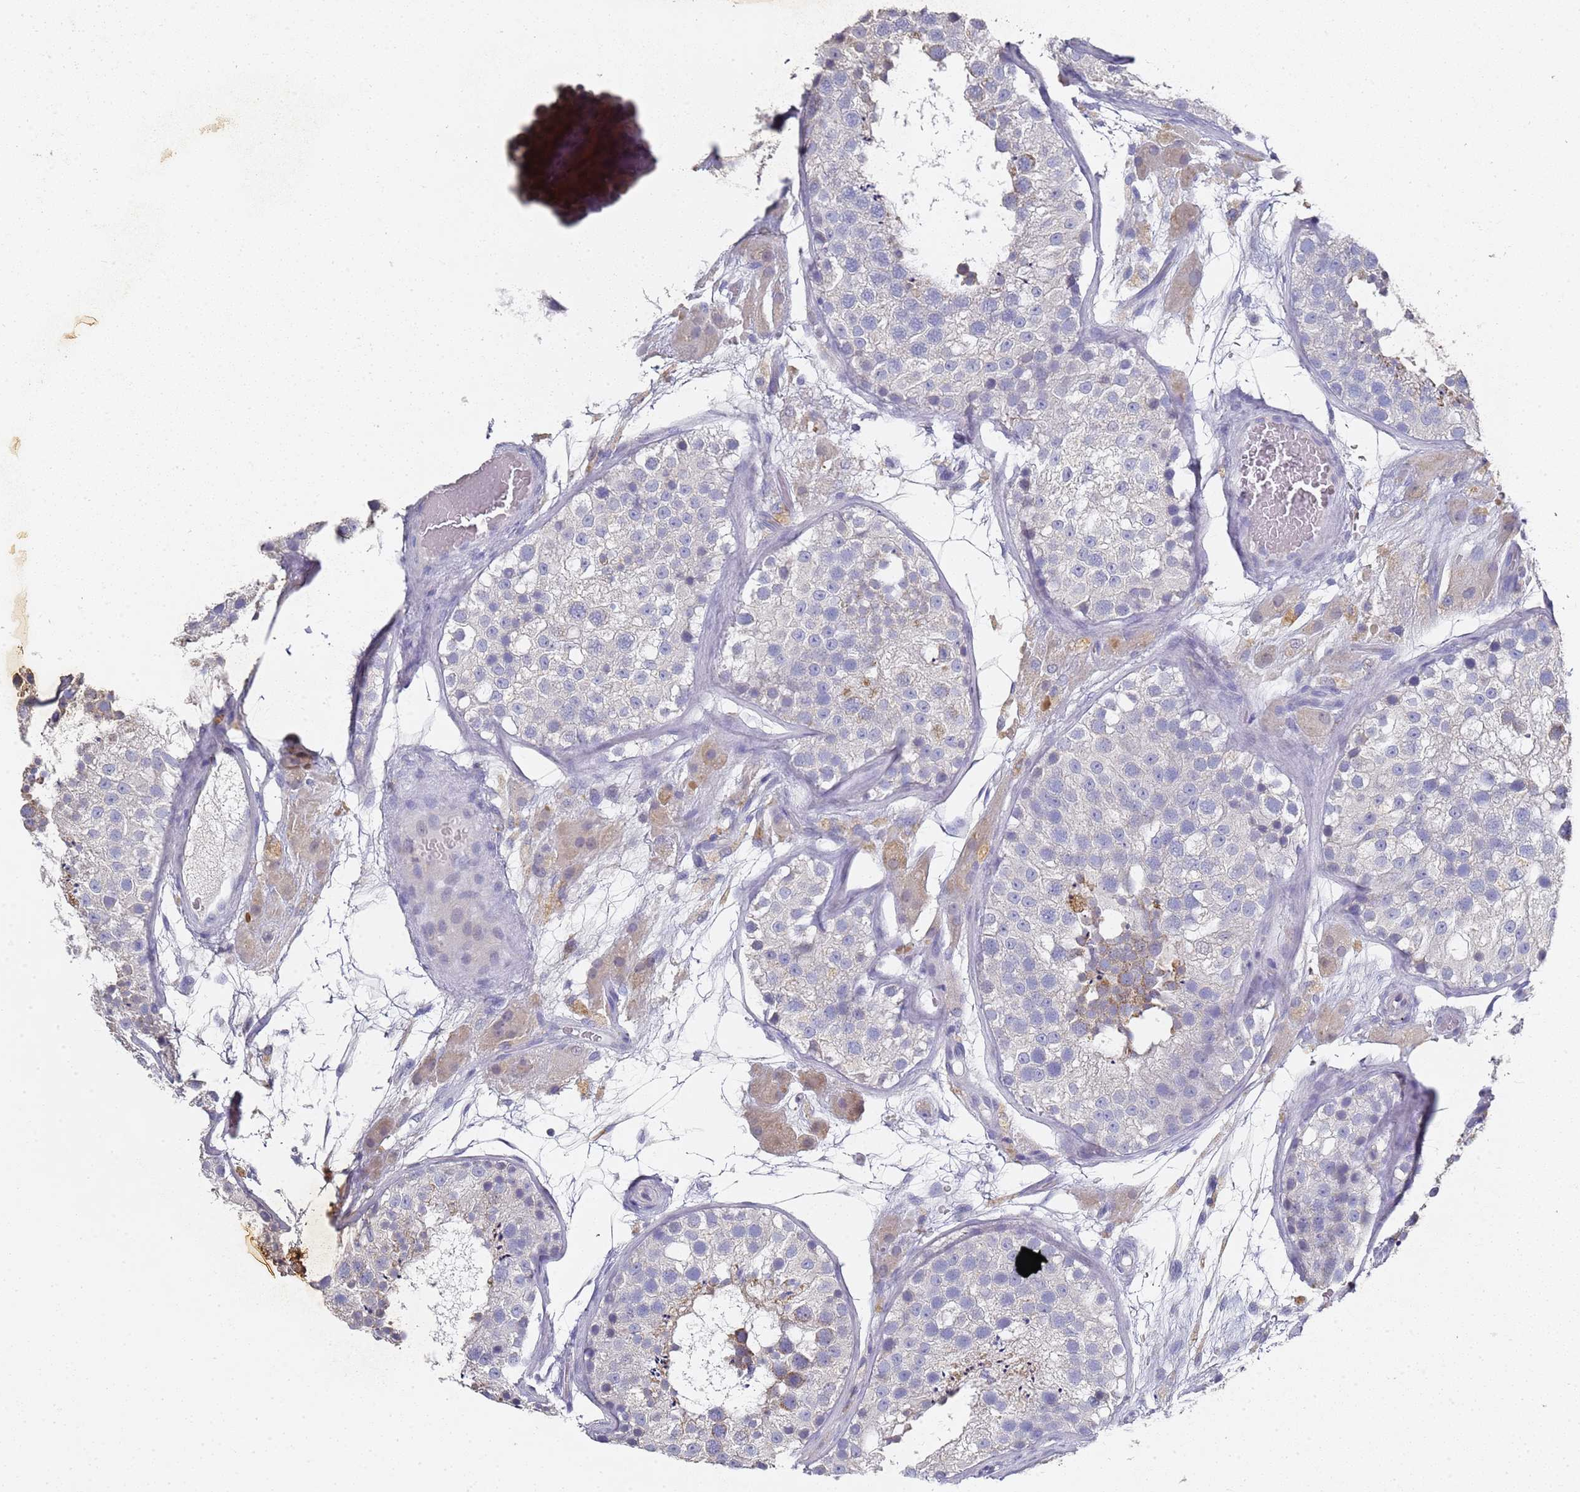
{"staining": {"intensity": "strong", "quantity": "<25%", "location": "cytoplasmic/membranous"}, "tissue": "testis", "cell_type": "Cells in seminiferous ducts", "image_type": "normal", "snomed": [{"axis": "morphology", "description": "Normal tissue, NOS"}, {"axis": "topography", "description": "Testis"}], "caption": "IHC staining of unremarkable testis, which demonstrates medium levels of strong cytoplasmic/membranous staining in about <25% of cells in seminiferous ducts indicating strong cytoplasmic/membranous protein expression. The staining was performed using DAB (brown) for protein detection and nuclei were counterstained in hematoxylin (blue).", "gene": "NPEPPS", "patient": {"sex": "male", "age": 26}}